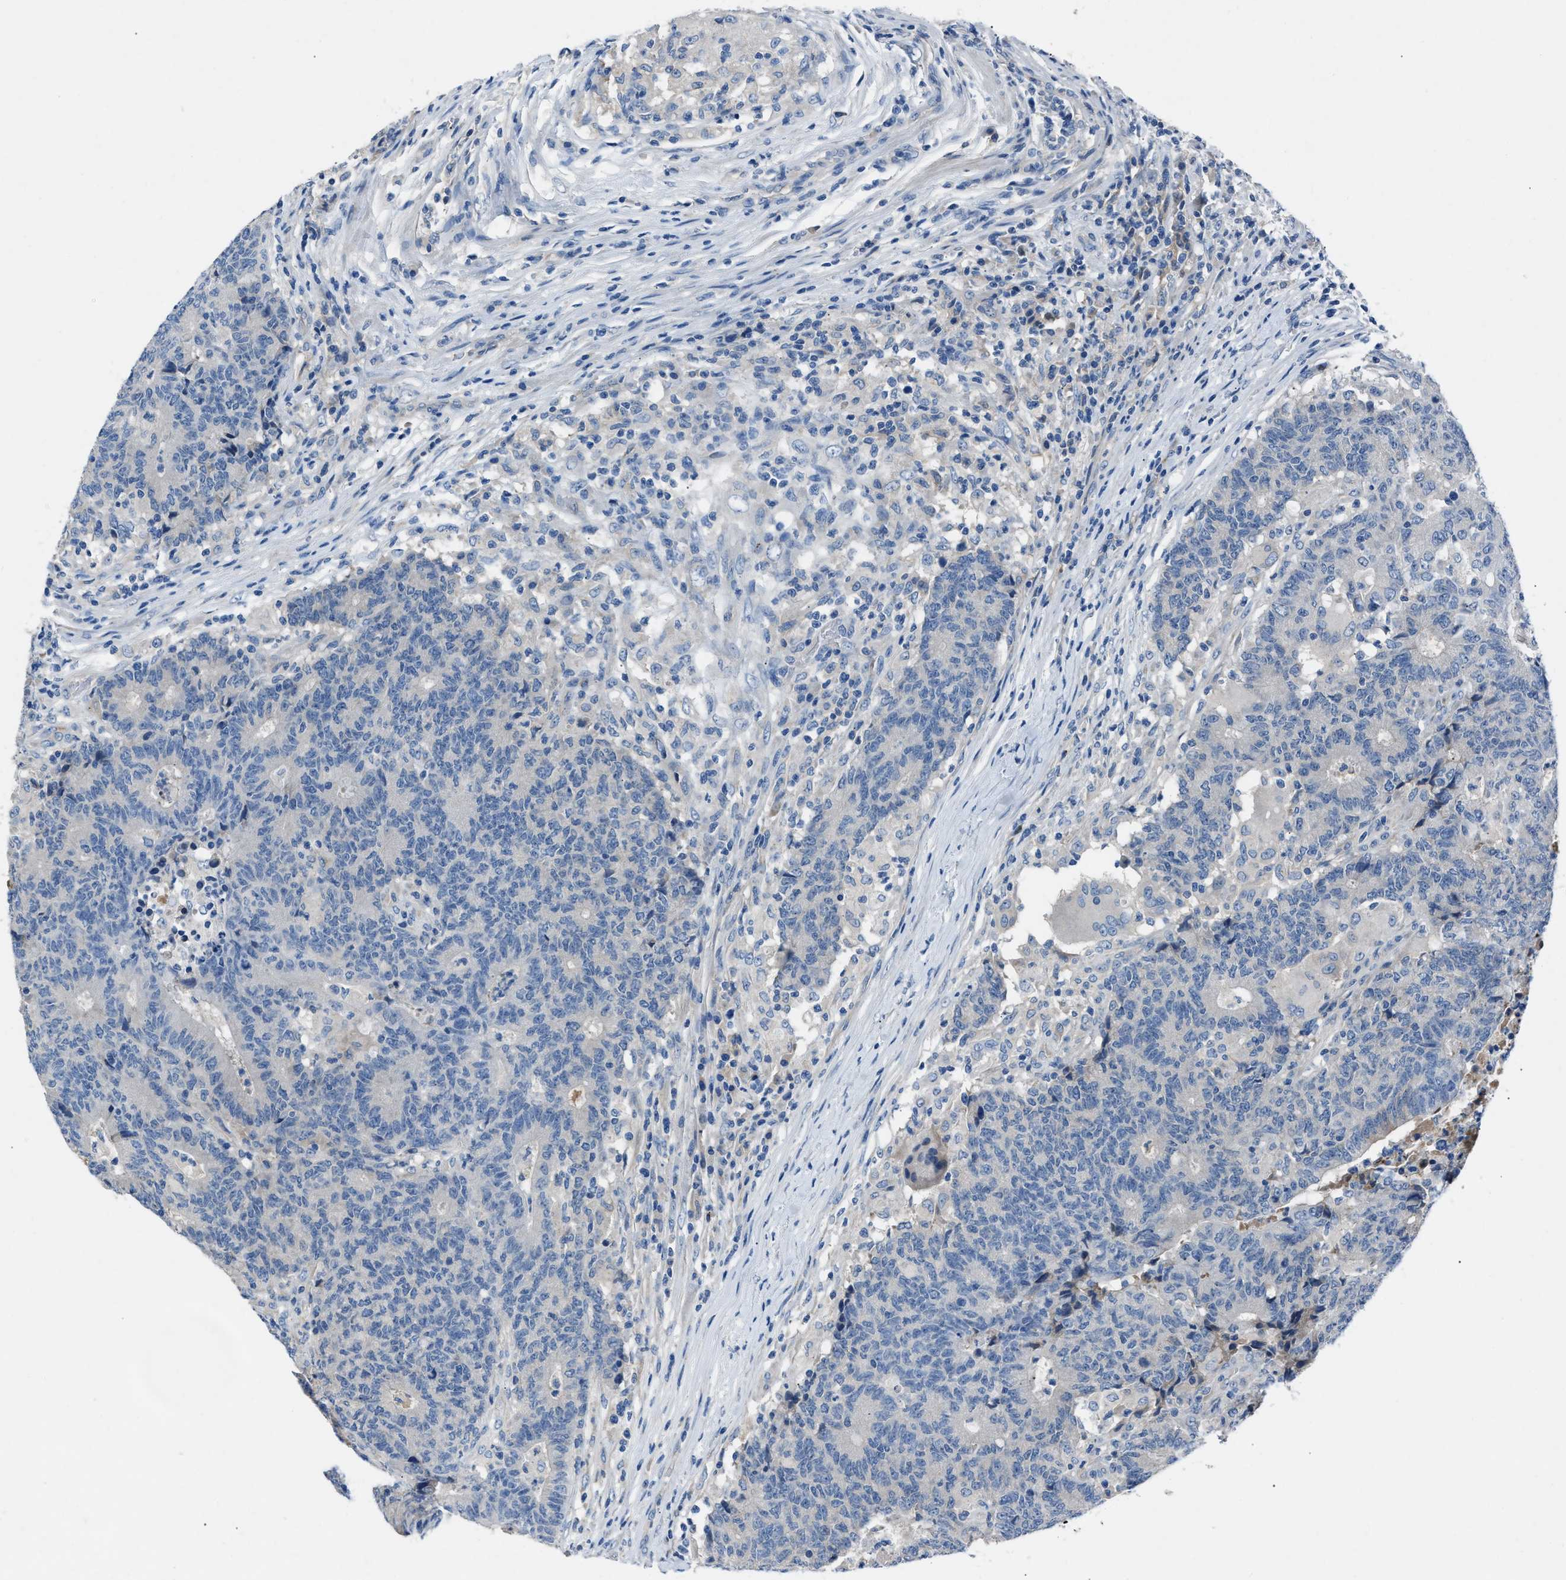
{"staining": {"intensity": "negative", "quantity": "none", "location": "none"}, "tissue": "colorectal cancer", "cell_type": "Tumor cells", "image_type": "cancer", "snomed": [{"axis": "morphology", "description": "Normal tissue, NOS"}, {"axis": "morphology", "description": "Adenocarcinoma, NOS"}, {"axis": "topography", "description": "Colon"}], "caption": "Immunohistochemical staining of colorectal cancer displays no significant staining in tumor cells. Nuclei are stained in blue.", "gene": "DNAAF5", "patient": {"sex": "female", "age": 75}}